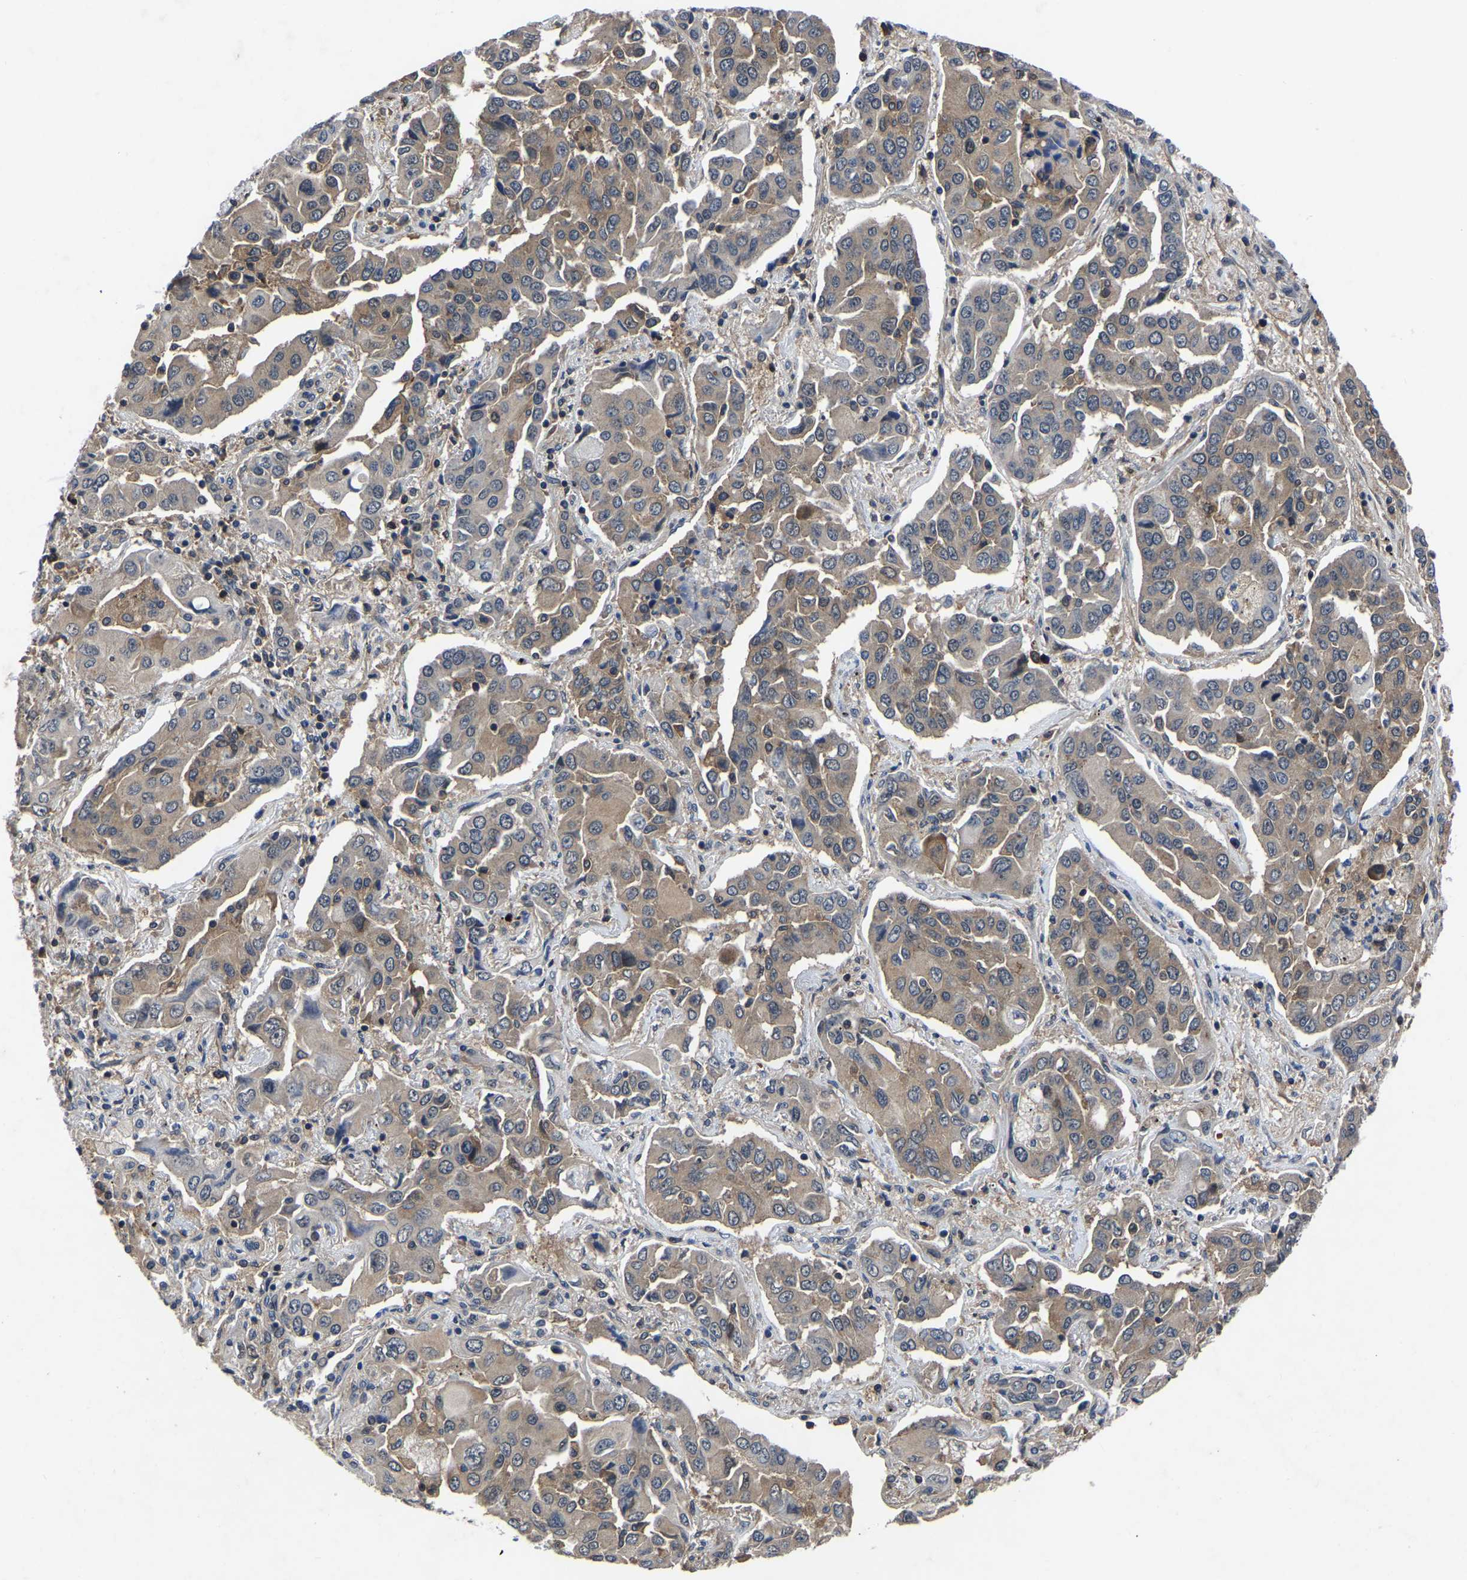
{"staining": {"intensity": "weak", "quantity": ">75%", "location": "cytoplasmic/membranous"}, "tissue": "lung cancer", "cell_type": "Tumor cells", "image_type": "cancer", "snomed": [{"axis": "morphology", "description": "Adenocarcinoma, NOS"}, {"axis": "topography", "description": "Lung"}], "caption": "Brown immunohistochemical staining in lung adenocarcinoma shows weak cytoplasmic/membranous expression in about >75% of tumor cells.", "gene": "FGD5", "patient": {"sex": "female", "age": 65}}